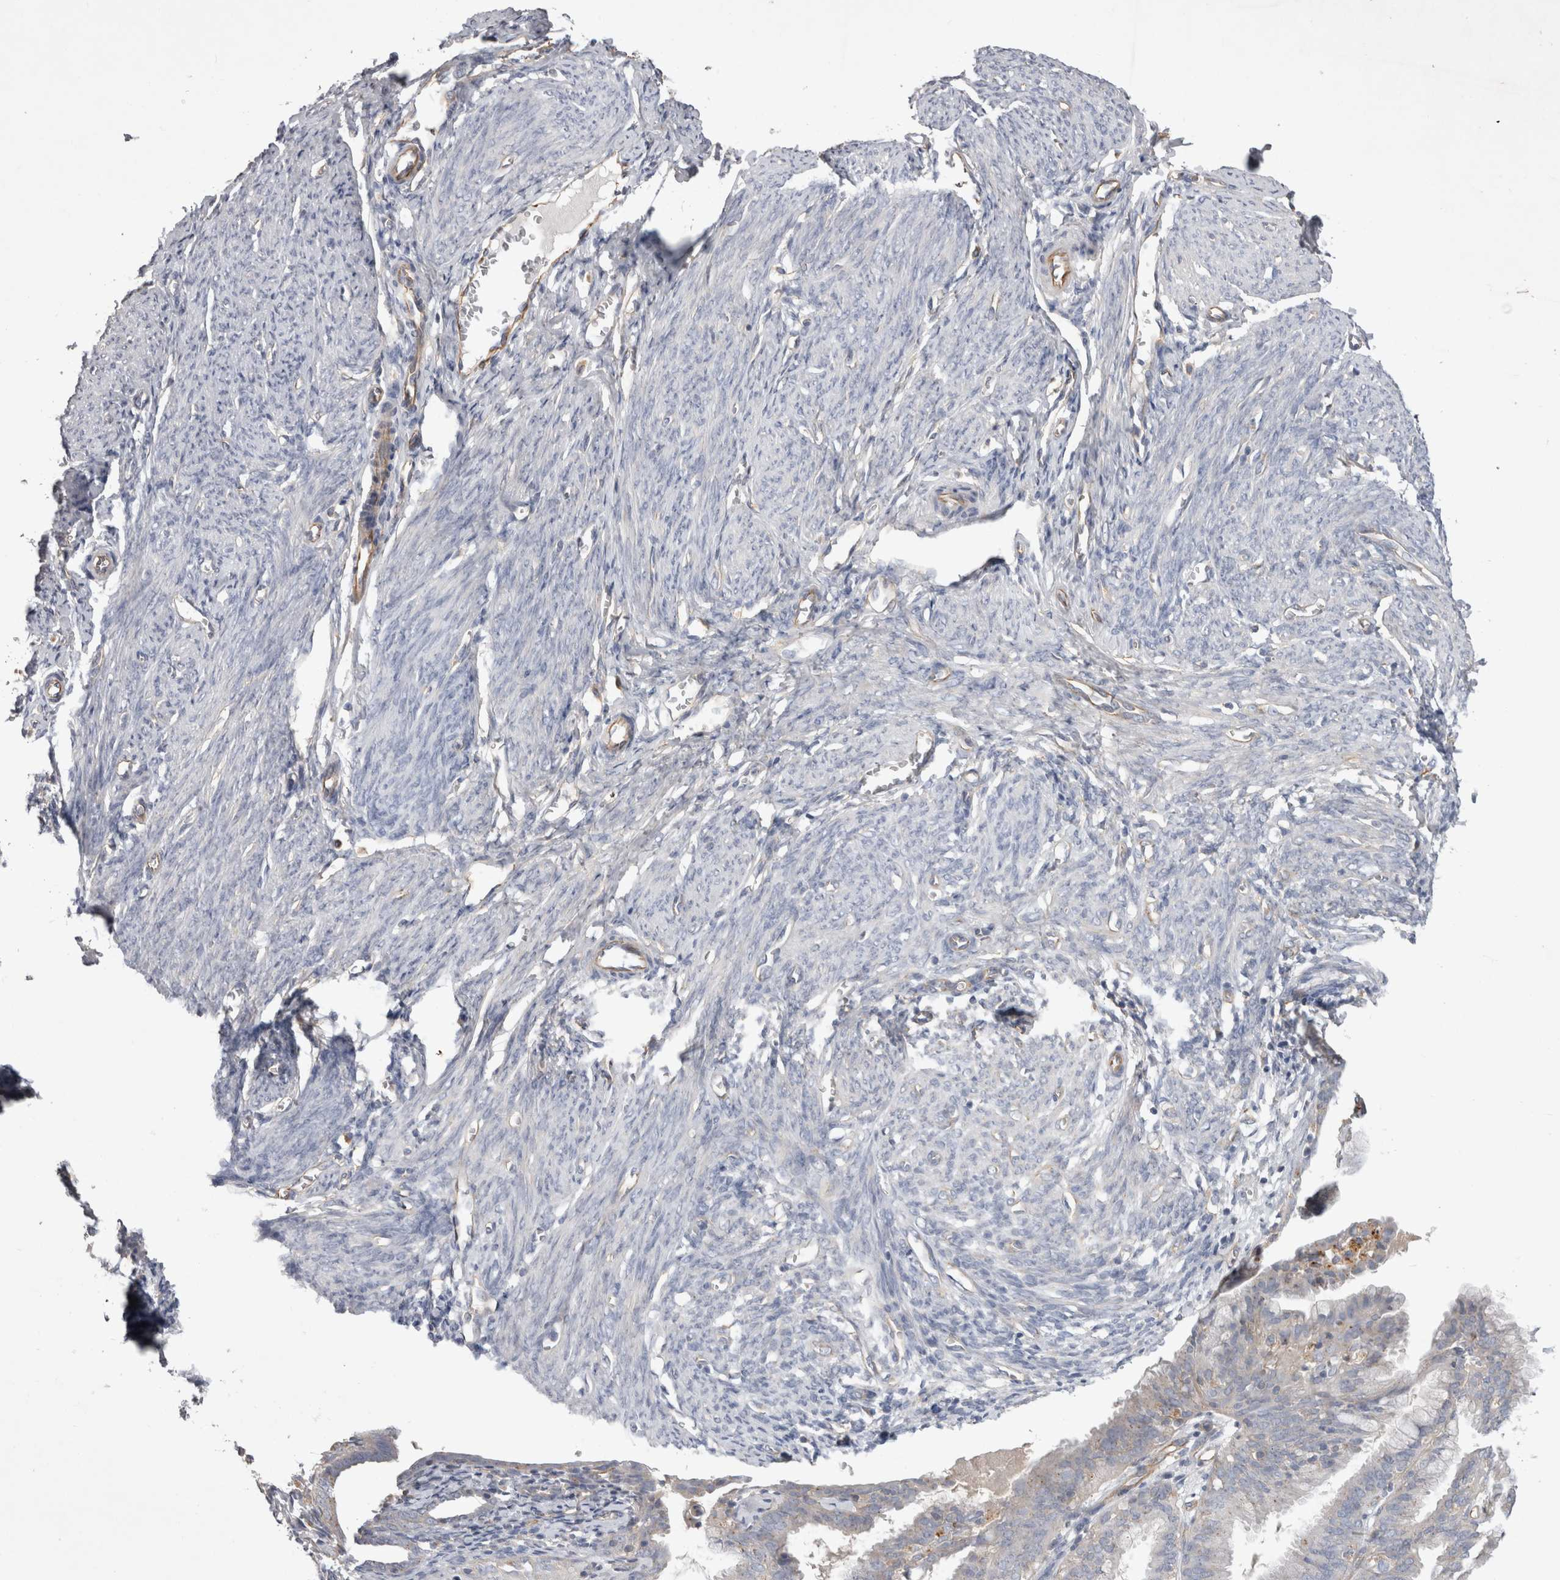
{"staining": {"intensity": "negative", "quantity": "none", "location": "none"}, "tissue": "endometrium", "cell_type": "Cells in endometrial stroma", "image_type": "normal", "snomed": [{"axis": "morphology", "description": "Normal tissue, NOS"}, {"axis": "morphology", "description": "Adenocarcinoma, NOS"}, {"axis": "topography", "description": "Endometrium"}], "caption": "Cells in endometrial stroma show no significant protein expression in unremarkable endometrium. Nuclei are stained in blue.", "gene": "STRADB", "patient": {"sex": "female", "age": 57}}